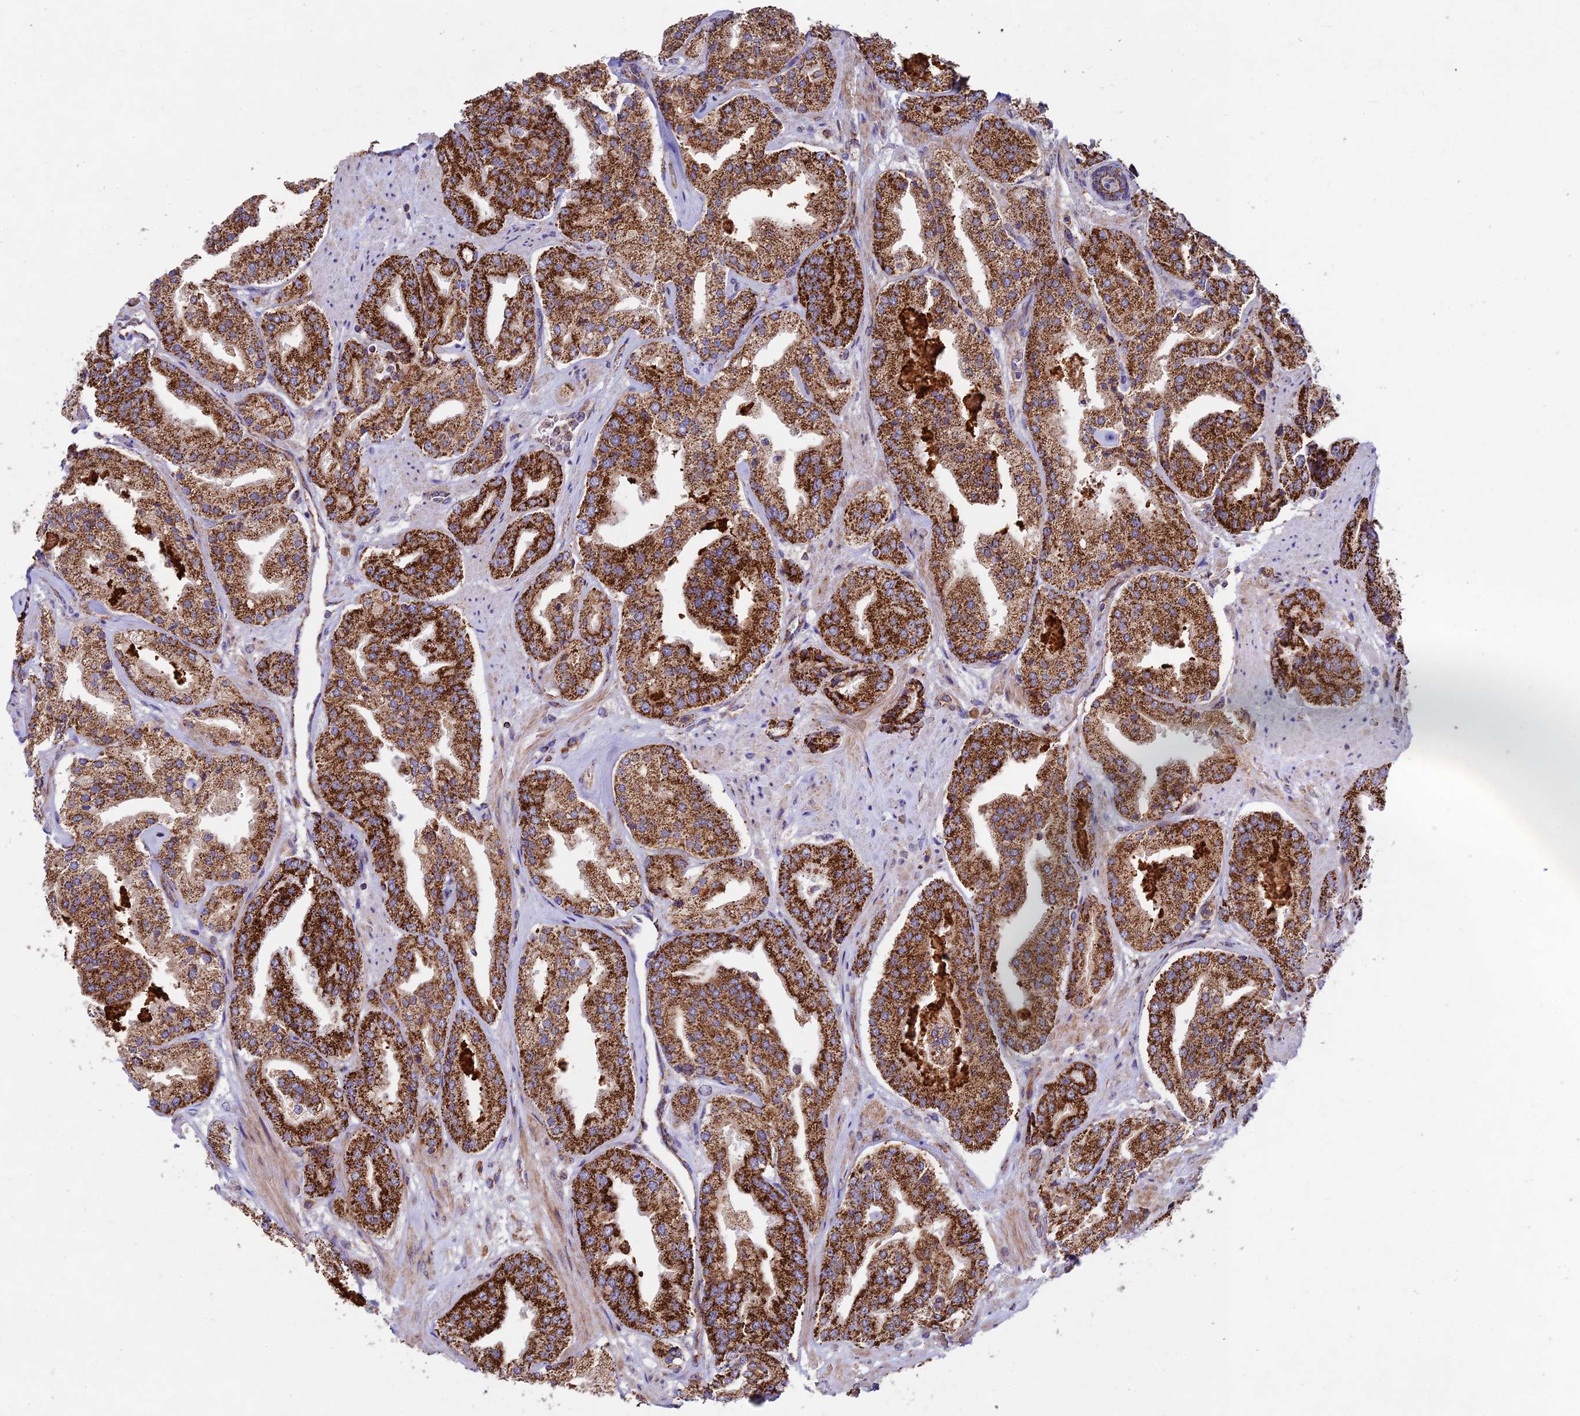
{"staining": {"intensity": "strong", "quantity": ">75%", "location": "cytoplasmic/membranous"}, "tissue": "prostate cancer", "cell_type": "Tumor cells", "image_type": "cancer", "snomed": [{"axis": "morphology", "description": "Adenocarcinoma, High grade"}, {"axis": "topography", "description": "Prostate"}], "caption": "The immunohistochemical stain labels strong cytoplasmic/membranous staining in tumor cells of prostate cancer (adenocarcinoma (high-grade)) tissue.", "gene": "KHDC3L", "patient": {"sex": "male", "age": 63}}